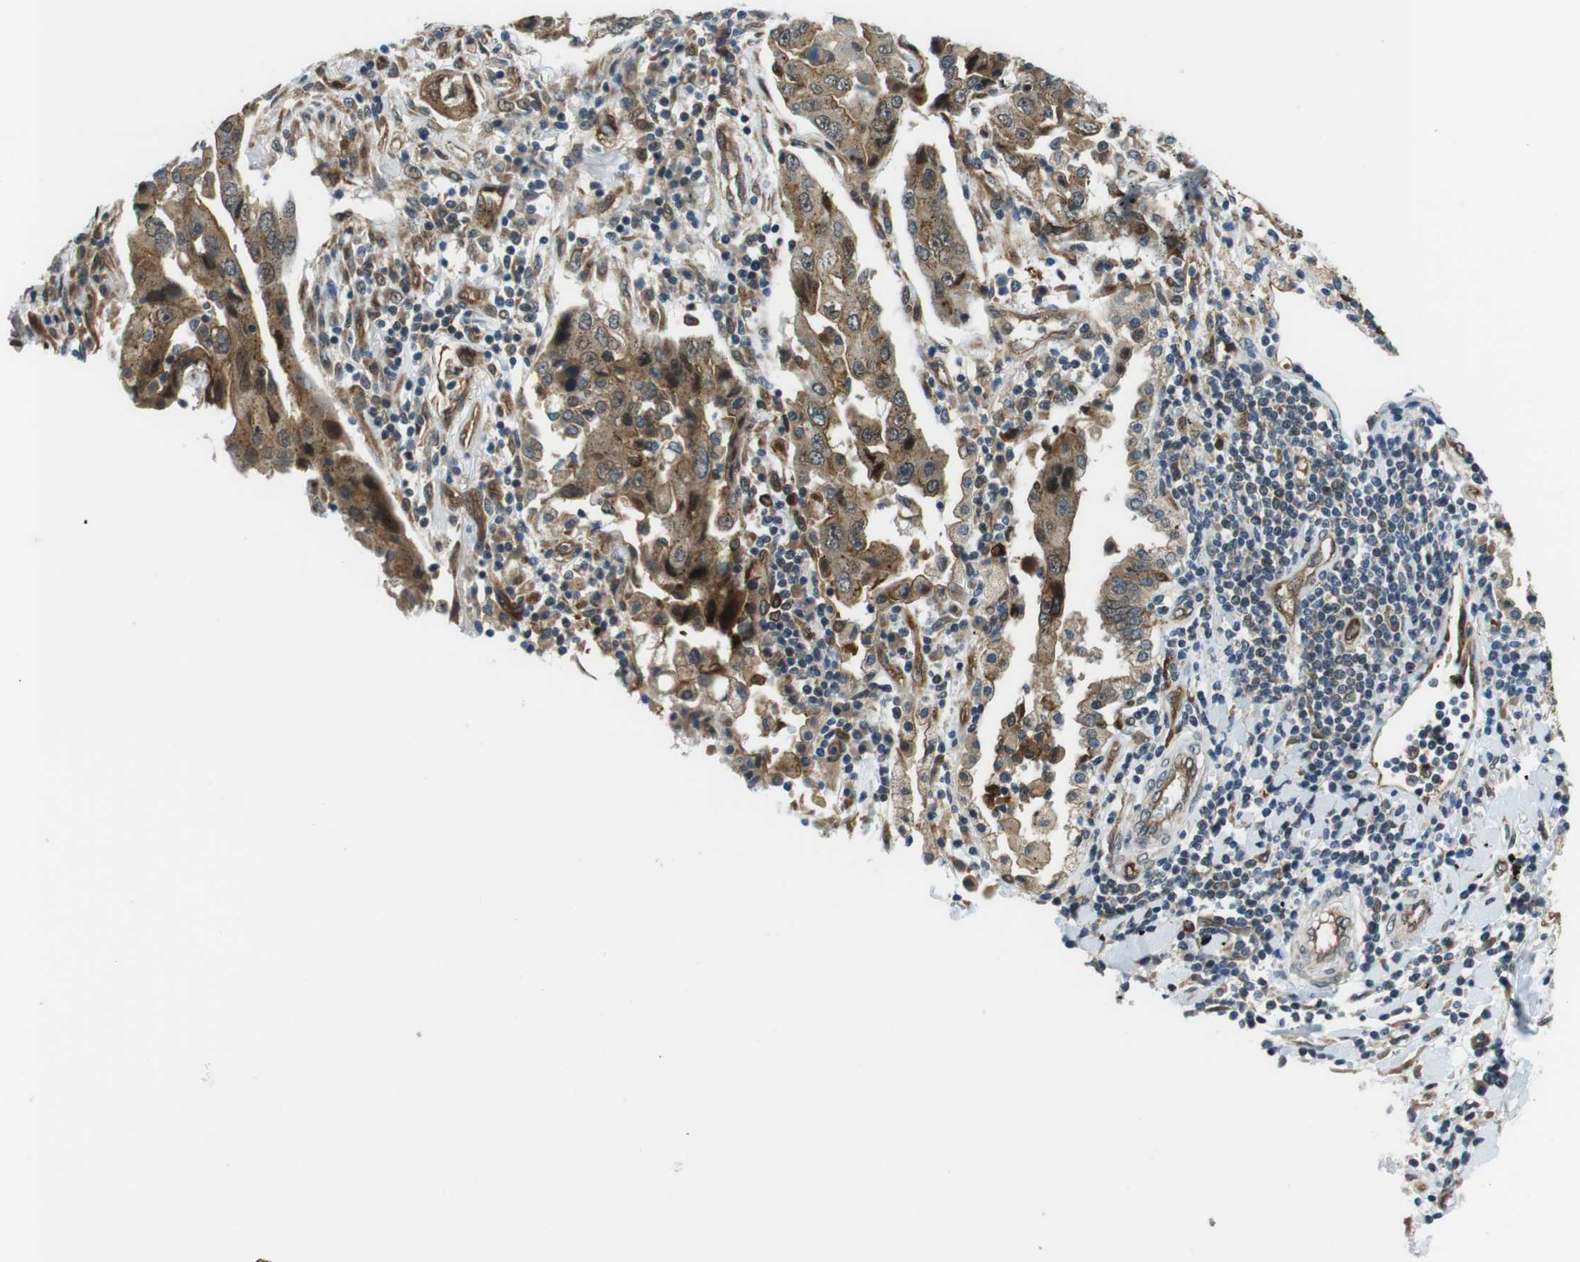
{"staining": {"intensity": "moderate", "quantity": ">75%", "location": "cytoplasmic/membranous"}, "tissue": "lung cancer", "cell_type": "Tumor cells", "image_type": "cancer", "snomed": [{"axis": "morphology", "description": "Adenocarcinoma, NOS"}, {"axis": "topography", "description": "Lung"}], "caption": "Immunohistochemistry (IHC) micrograph of human lung cancer (adenocarcinoma) stained for a protein (brown), which exhibits medium levels of moderate cytoplasmic/membranous positivity in about >75% of tumor cells.", "gene": "PALD1", "patient": {"sex": "female", "age": 65}}